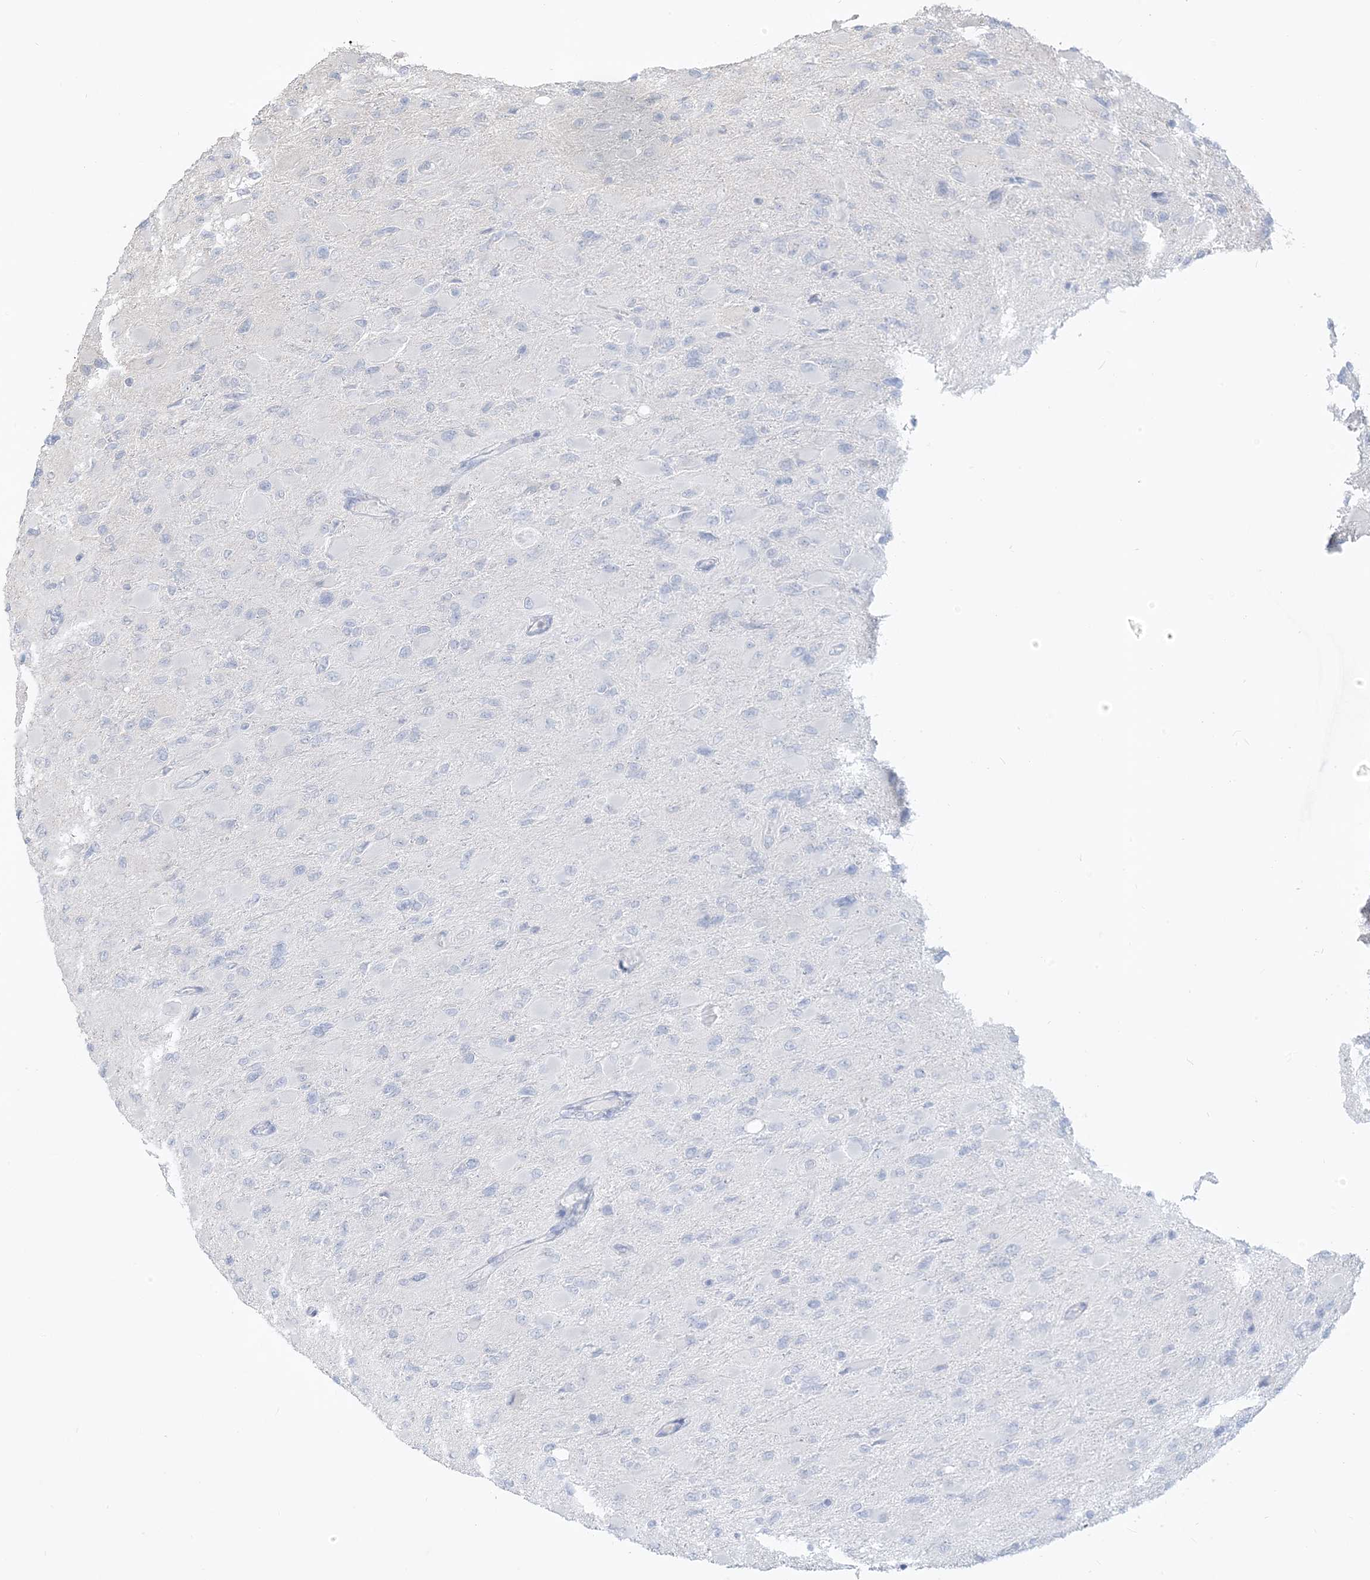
{"staining": {"intensity": "negative", "quantity": "none", "location": "none"}, "tissue": "glioma", "cell_type": "Tumor cells", "image_type": "cancer", "snomed": [{"axis": "morphology", "description": "Glioma, malignant, High grade"}, {"axis": "topography", "description": "Cerebral cortex"}], "caption": "Tumor cells show no significant positivity in malignant glioma (high-grade).", "gene": "MCOLN1", "patient": {"sex": "female", "age": 36}}